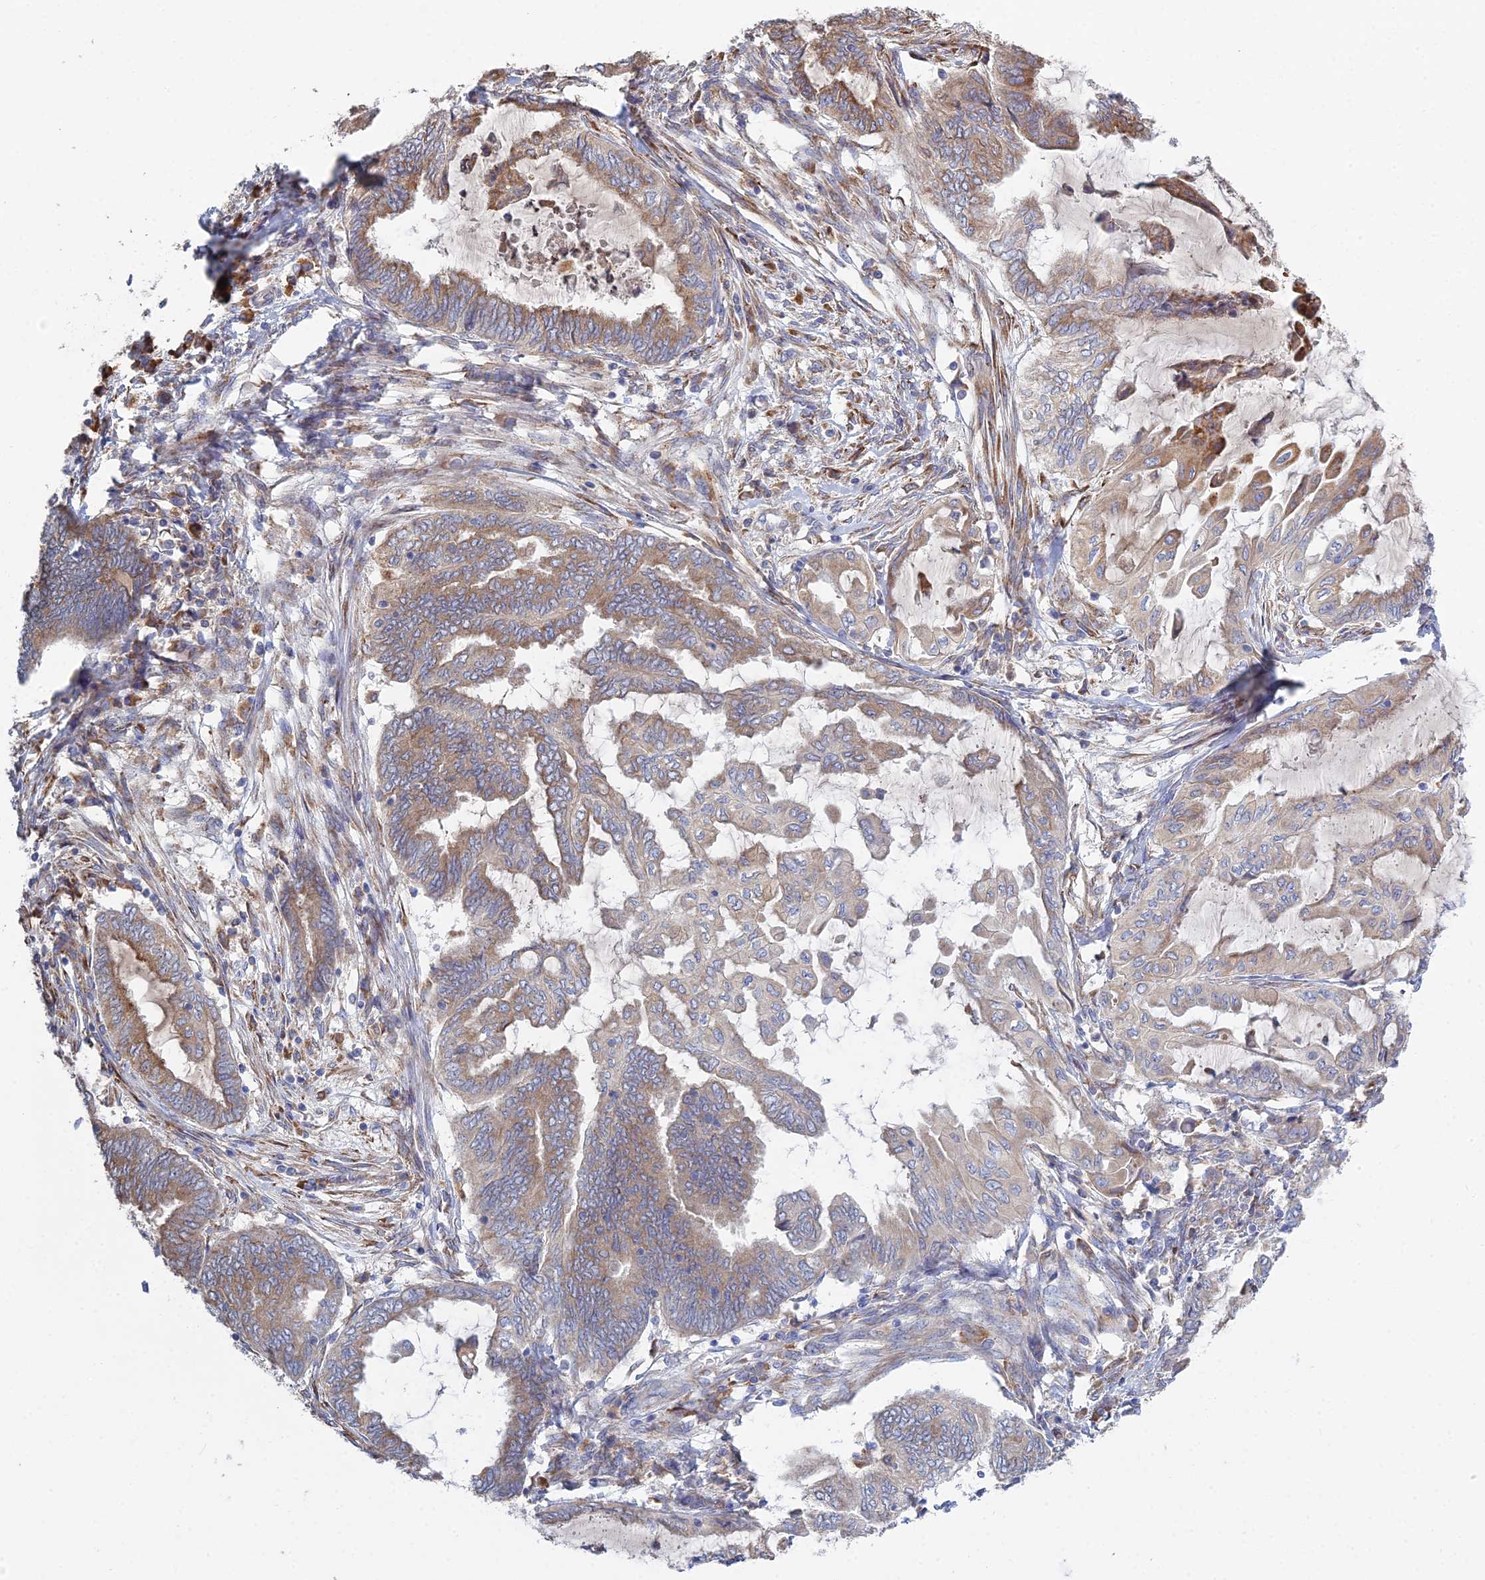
{"staining": {"intensity": "moderate", "quantity": "<25%", "location": "cytoplasmic/membranous"}, "tissue": "endometrial cancer", "cell_type": "Tumor cells", "image_type": "cancer", "snomed": [{"axis": "morphology", "description": "Adenocarcinoma, NOS"}, {"axis": "topography", "description": "Uterus"}, {"axis": "topography", "description": "Endometrium"}], "caption": "Human endometrial cancer stained for a protein (brown) shows moderate cytoplasmic/membranous positive expression in approximately <25% of tumor cells.", "gene": "TRAPPC6A", "patient": {"sex": "female", "age": 70}}